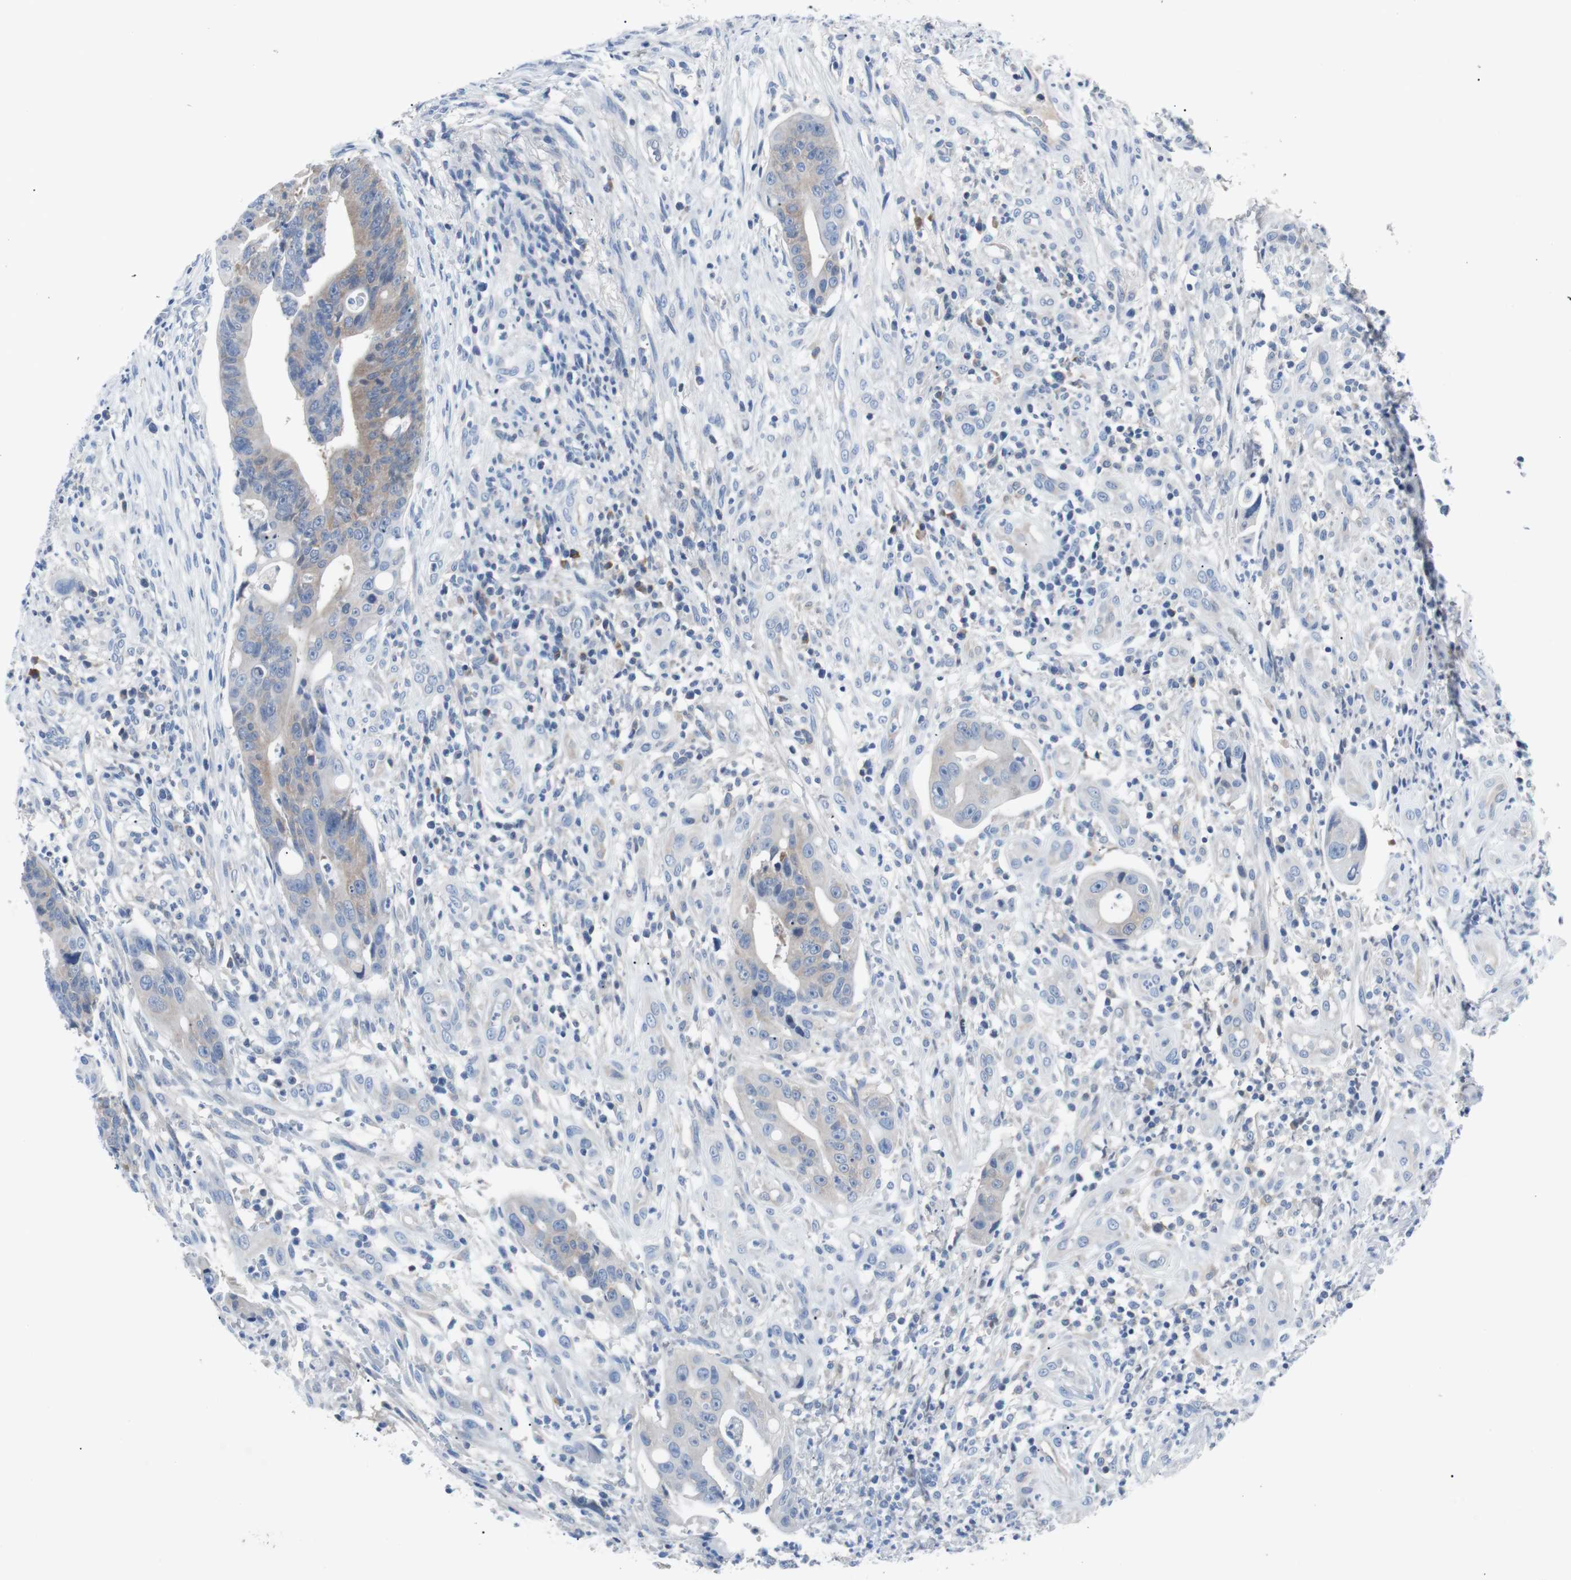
{"staining": {"intensity": "weak", "quantity": "25%-75%", "location": "cytoplasmic/membranous"}, "tissue": "colorectal cancer", "cell_type": "Tumor cells", "image_type": "cancer", "snomed": [{"axis": "morphology", "description": "Adenocarcinoma, NOS"}, {"axis": "topography", "description": "Colon"}], "caption": "Protein staining of colorectal cancer (adenocarcinoma) tissue displays weak cytoplasmic/membranous staining in approximately 25%-75% of tumor cells.", "gene": "EEF2K", "patient": {"sex": "female", "age": 57}}